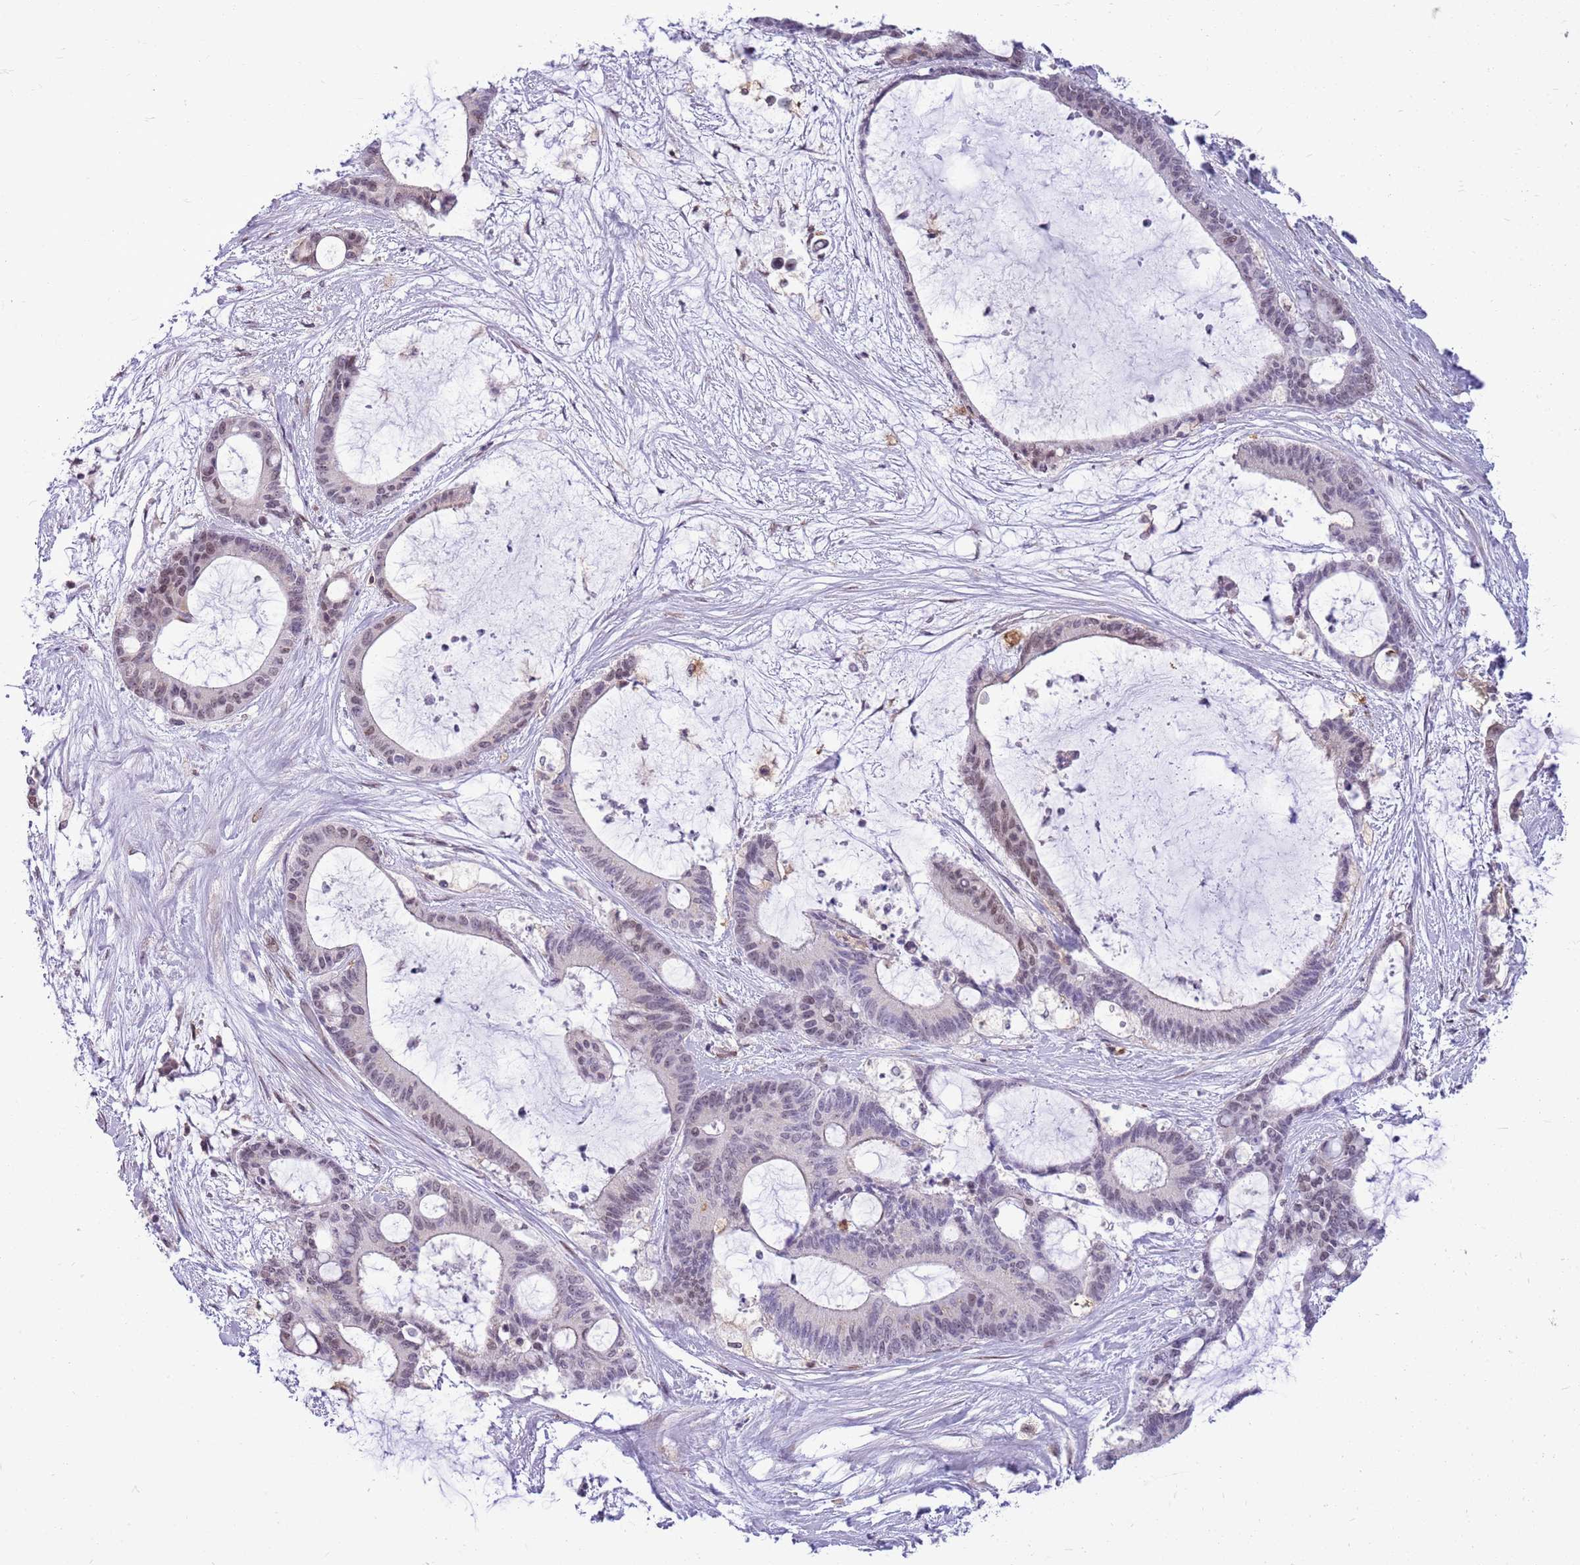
{"staining": {"intensity": "weak", "quantity": "<25%", "location": "nuclear"}, "tissue": "liver cancer", "cell_type": "Tumor cells", "image_type": "cancer", "snomed": [{"axis": "morphology", "description": "Normal tissue, NOS"}, {"axis": "morphology", "description": "Cholangiocarcinoma"}, {"axis": "topography", "description": "Liver"}, {"axis": "topography", "description": "Peripheral nerve tissue"}], "caption": "A high-resolution photomicrograph shows immunohistochemistry (IHC) staining of liver cancer, which shows no significant expression in tumor cells. Nuclei are stained in blue.", "gene": "DHX32", "patient": {"sex": "female", "age": 73}}